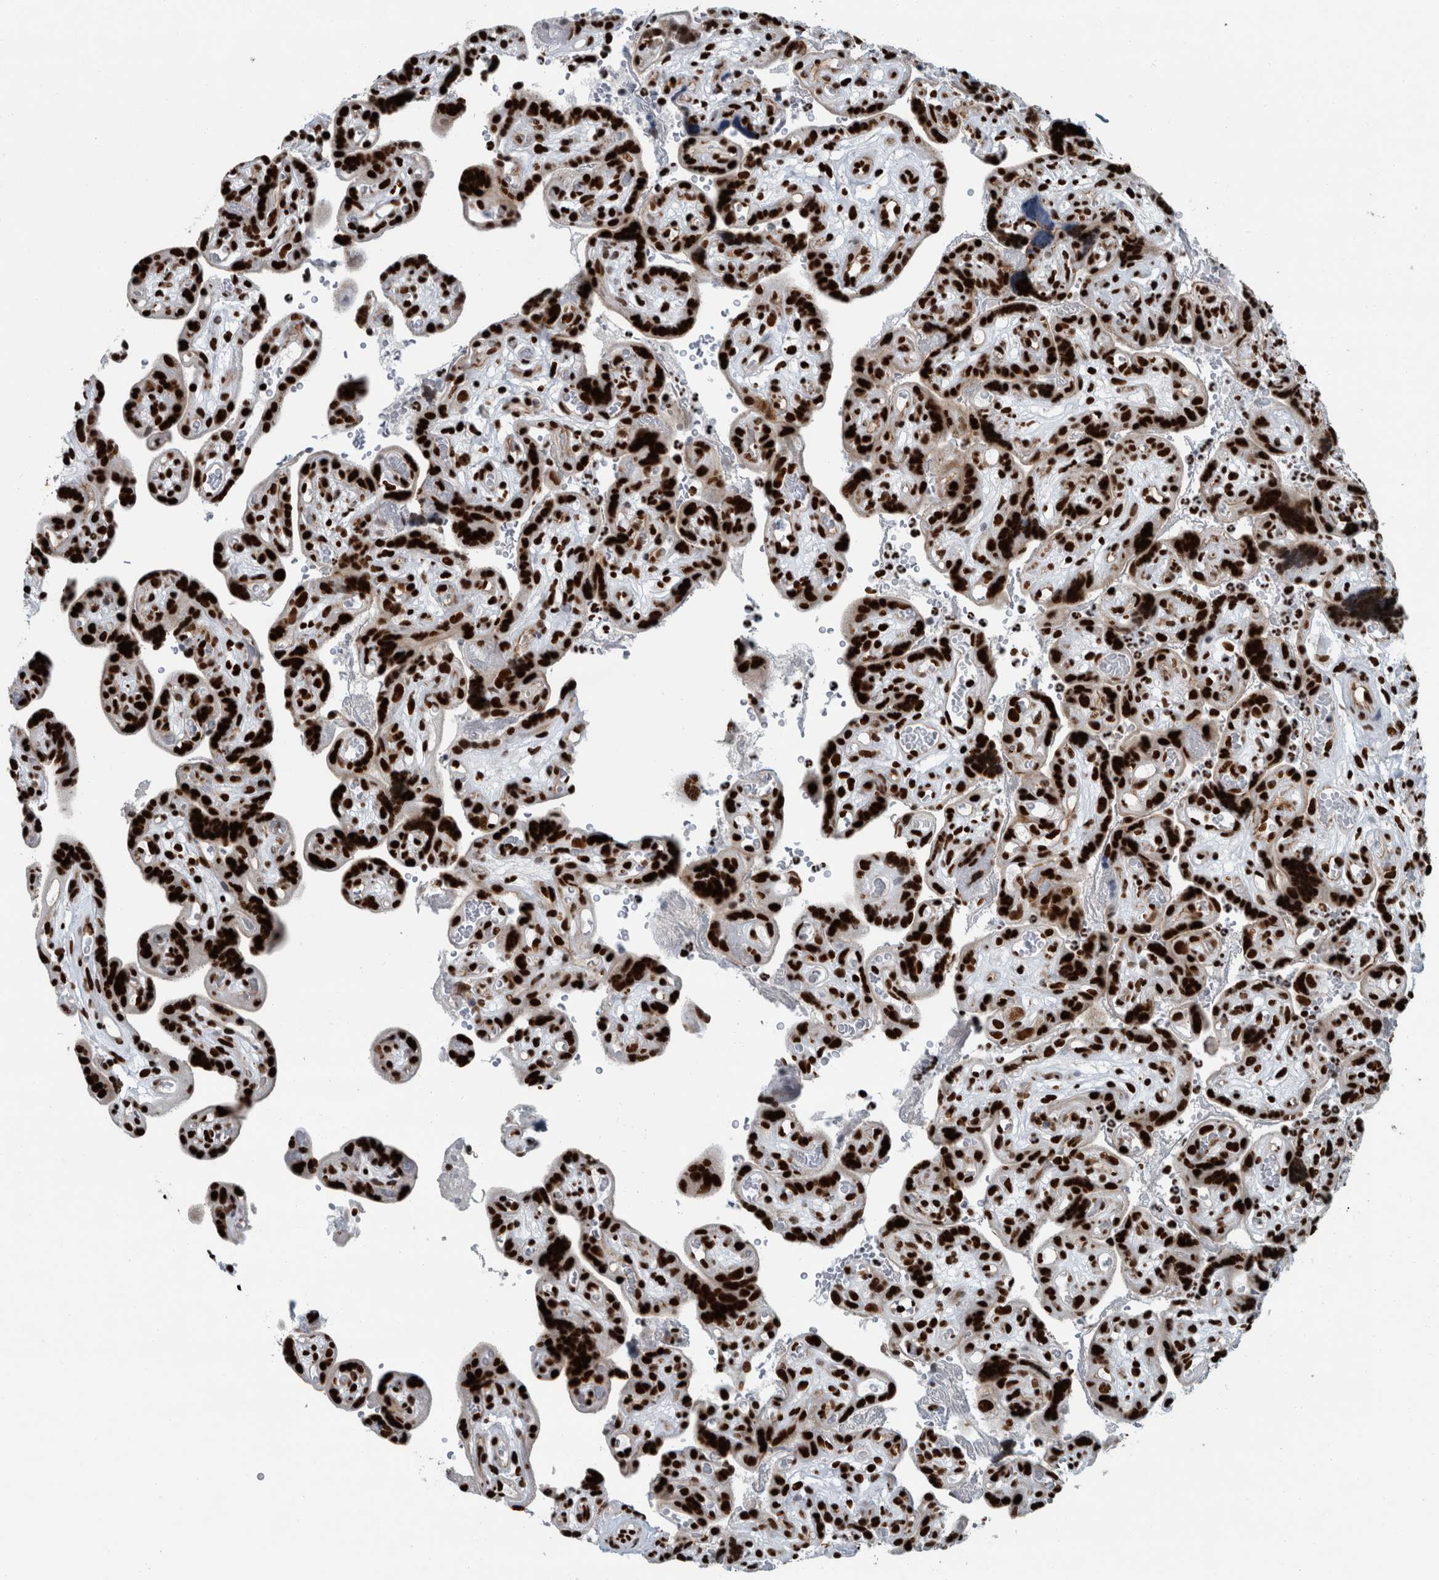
{"staining": {"intensity": "strong", "quantity": ">75%", "location": "nuclear"}, "tissue": "placenta", "cell_type": "Decidual cells", "image_type": "normal", "snomed": [{"axis": "morphology", "description": "Normal tissue, NOS"}, {"axis": "topography", "description": "Placenta"}], "caption": "Protein staining demonstrates strong nuclear staining in approximately >75% of decidual cells in benign placenta.", "gene": "DNMT3A", "patient": {"sex": "female", "age": 30}}